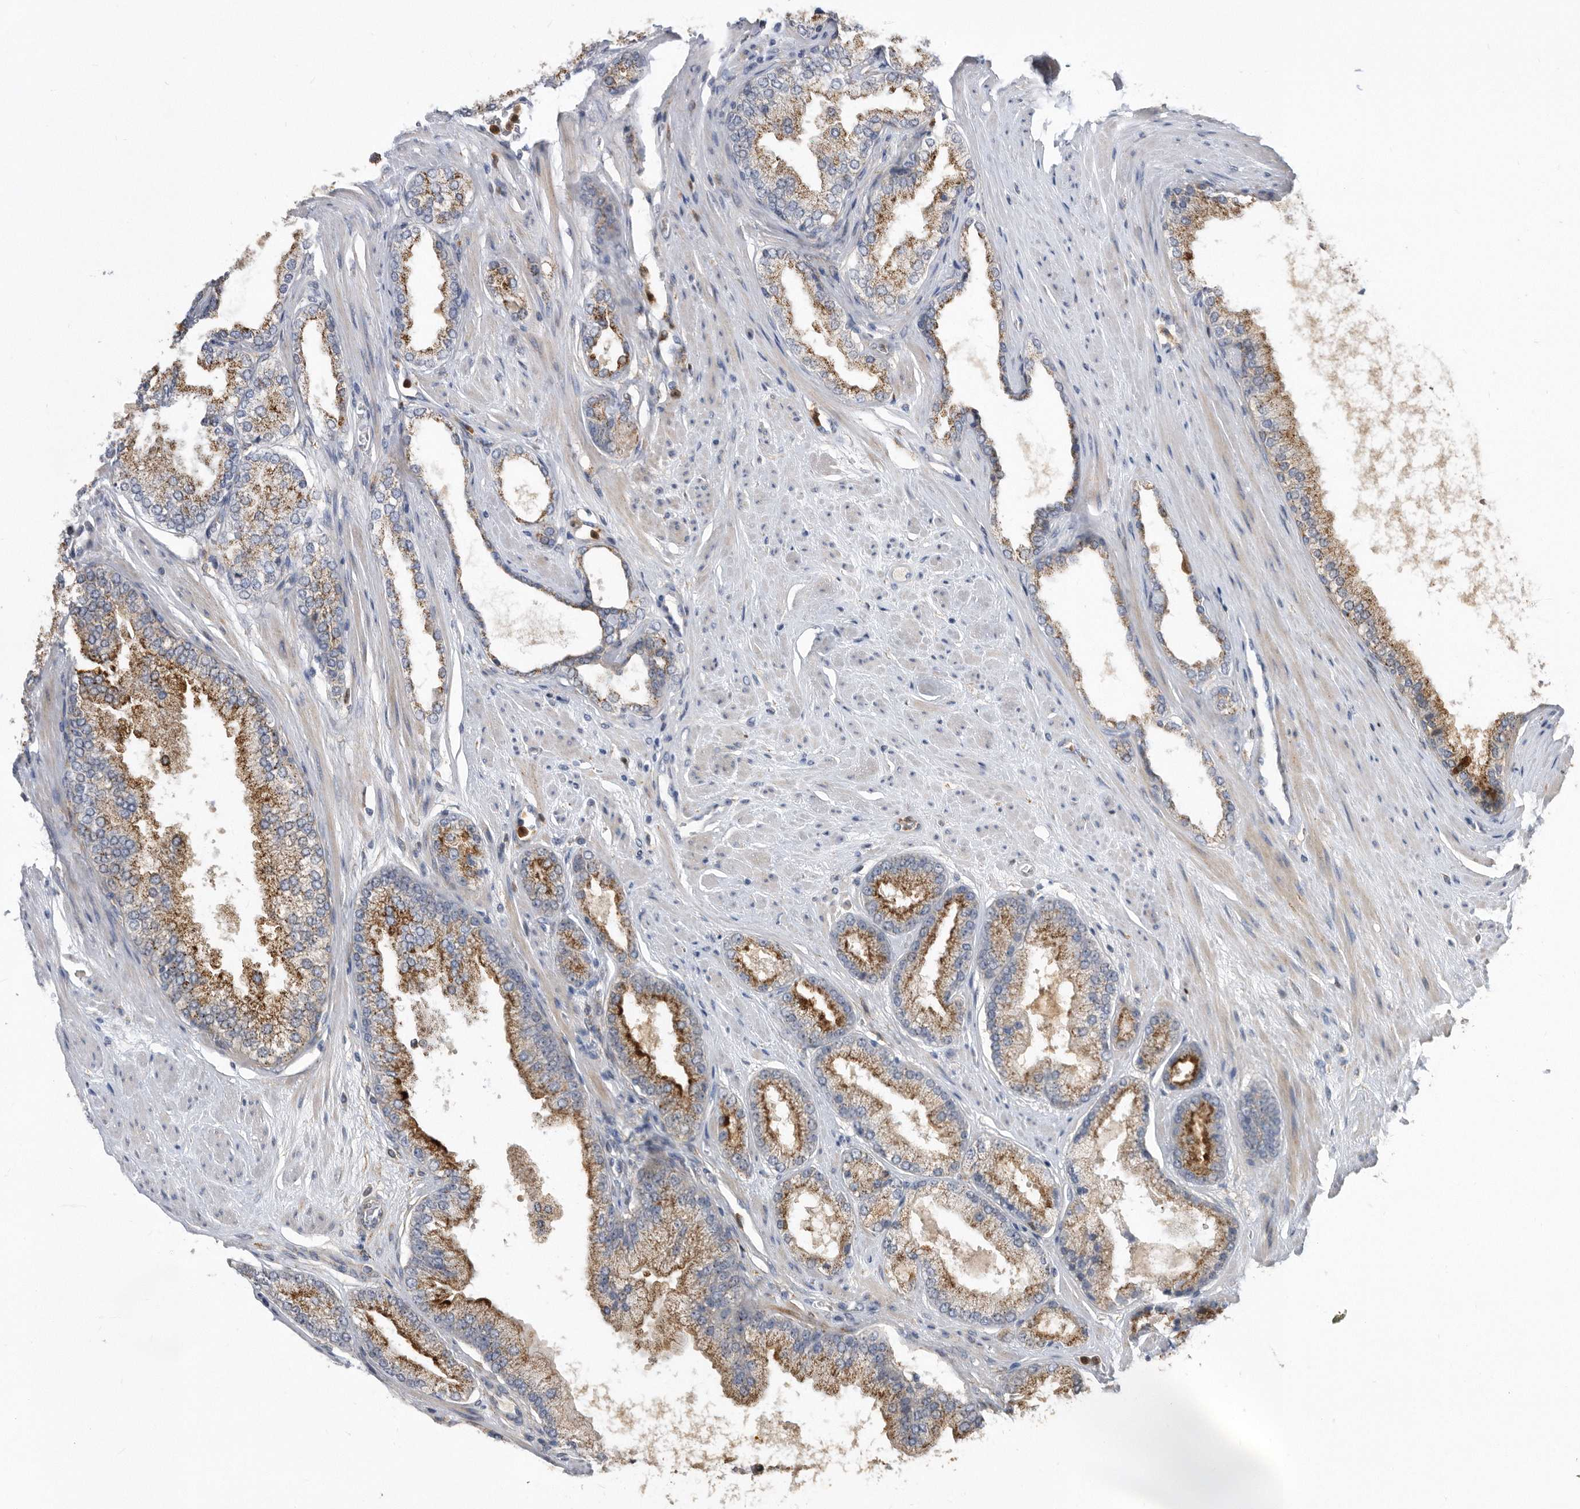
{"staining": {"intensity": "moderate", "quantity": ">75%", "location": "cytoplasmic/membranous"}, "tissue": "prostate cancer", "cell_type": "Tumor cells", "image_type": "cancer", "snomed": [{"axis": "morphology", "description": "Adenocarcinoma, High grade"}, {"axis": "topography", "description": "Prostate"}], "caption": "Human prostate high-grade adenocarcinoma stained for a protein (brown) reveals moderate cytoplasmic/membranous positive staining in approximately >75% of tumor cells.", "gene": "CRISPLD2", "patient": {"sex": "male", "age": 58}}